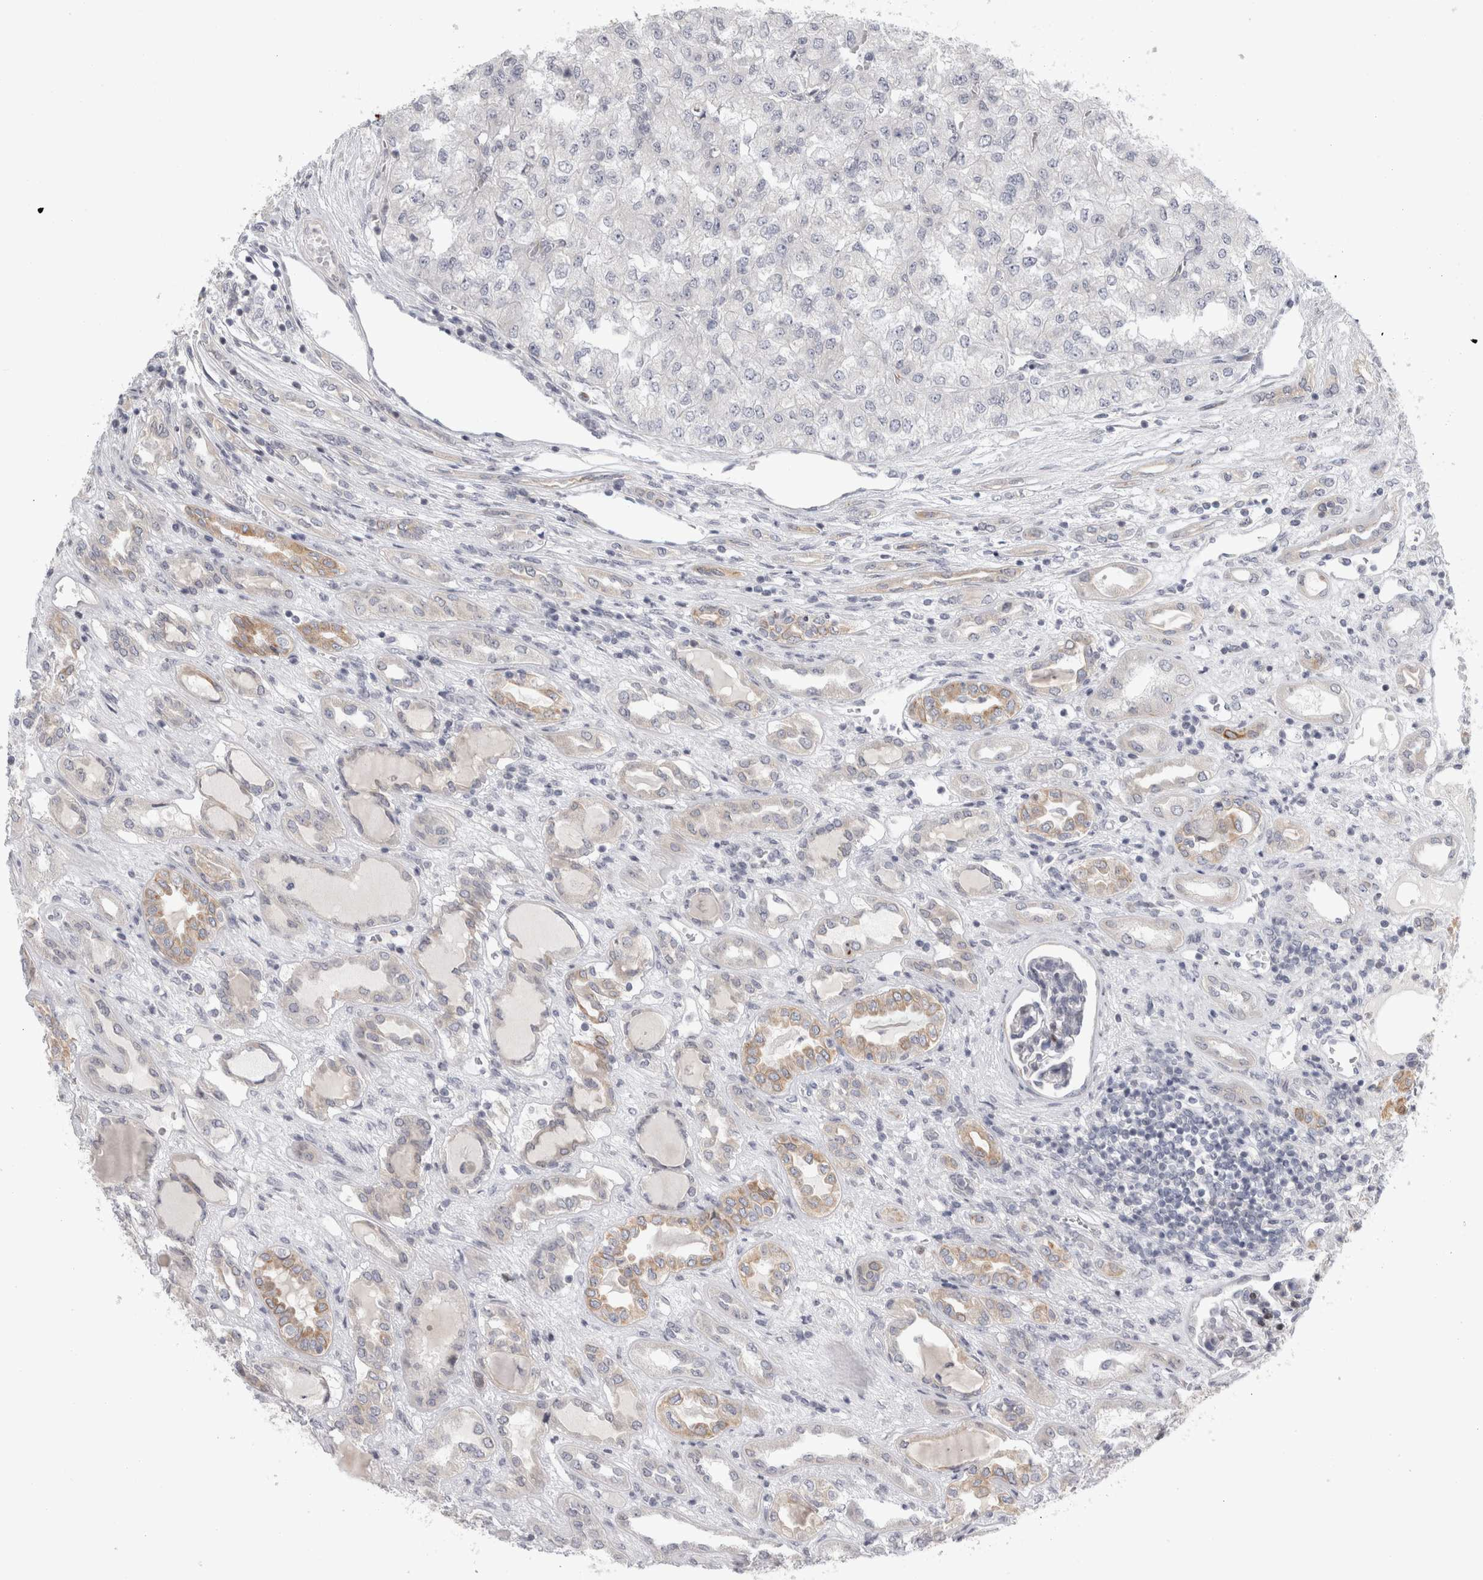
{"staining": {"intensity": "negative", "quantity": "none", "location": "none"}, "tissue": "renal cancer", "cell_type": "Tumor cells", "image_type": "cancer", "snomed": [{"axis": "morphology", "description": "Adenocarcinoma, NOS"}, {"axis": "topography", "description": "Kidney"}], "caption": "A high-resolution image shows immunohistochemistry staining of renal cancer (adenocarcinoma), which demonstrates no significant expression in tumor cells.", "gene": "UTP25", "patient": {"sex": "female", "age": 54}}